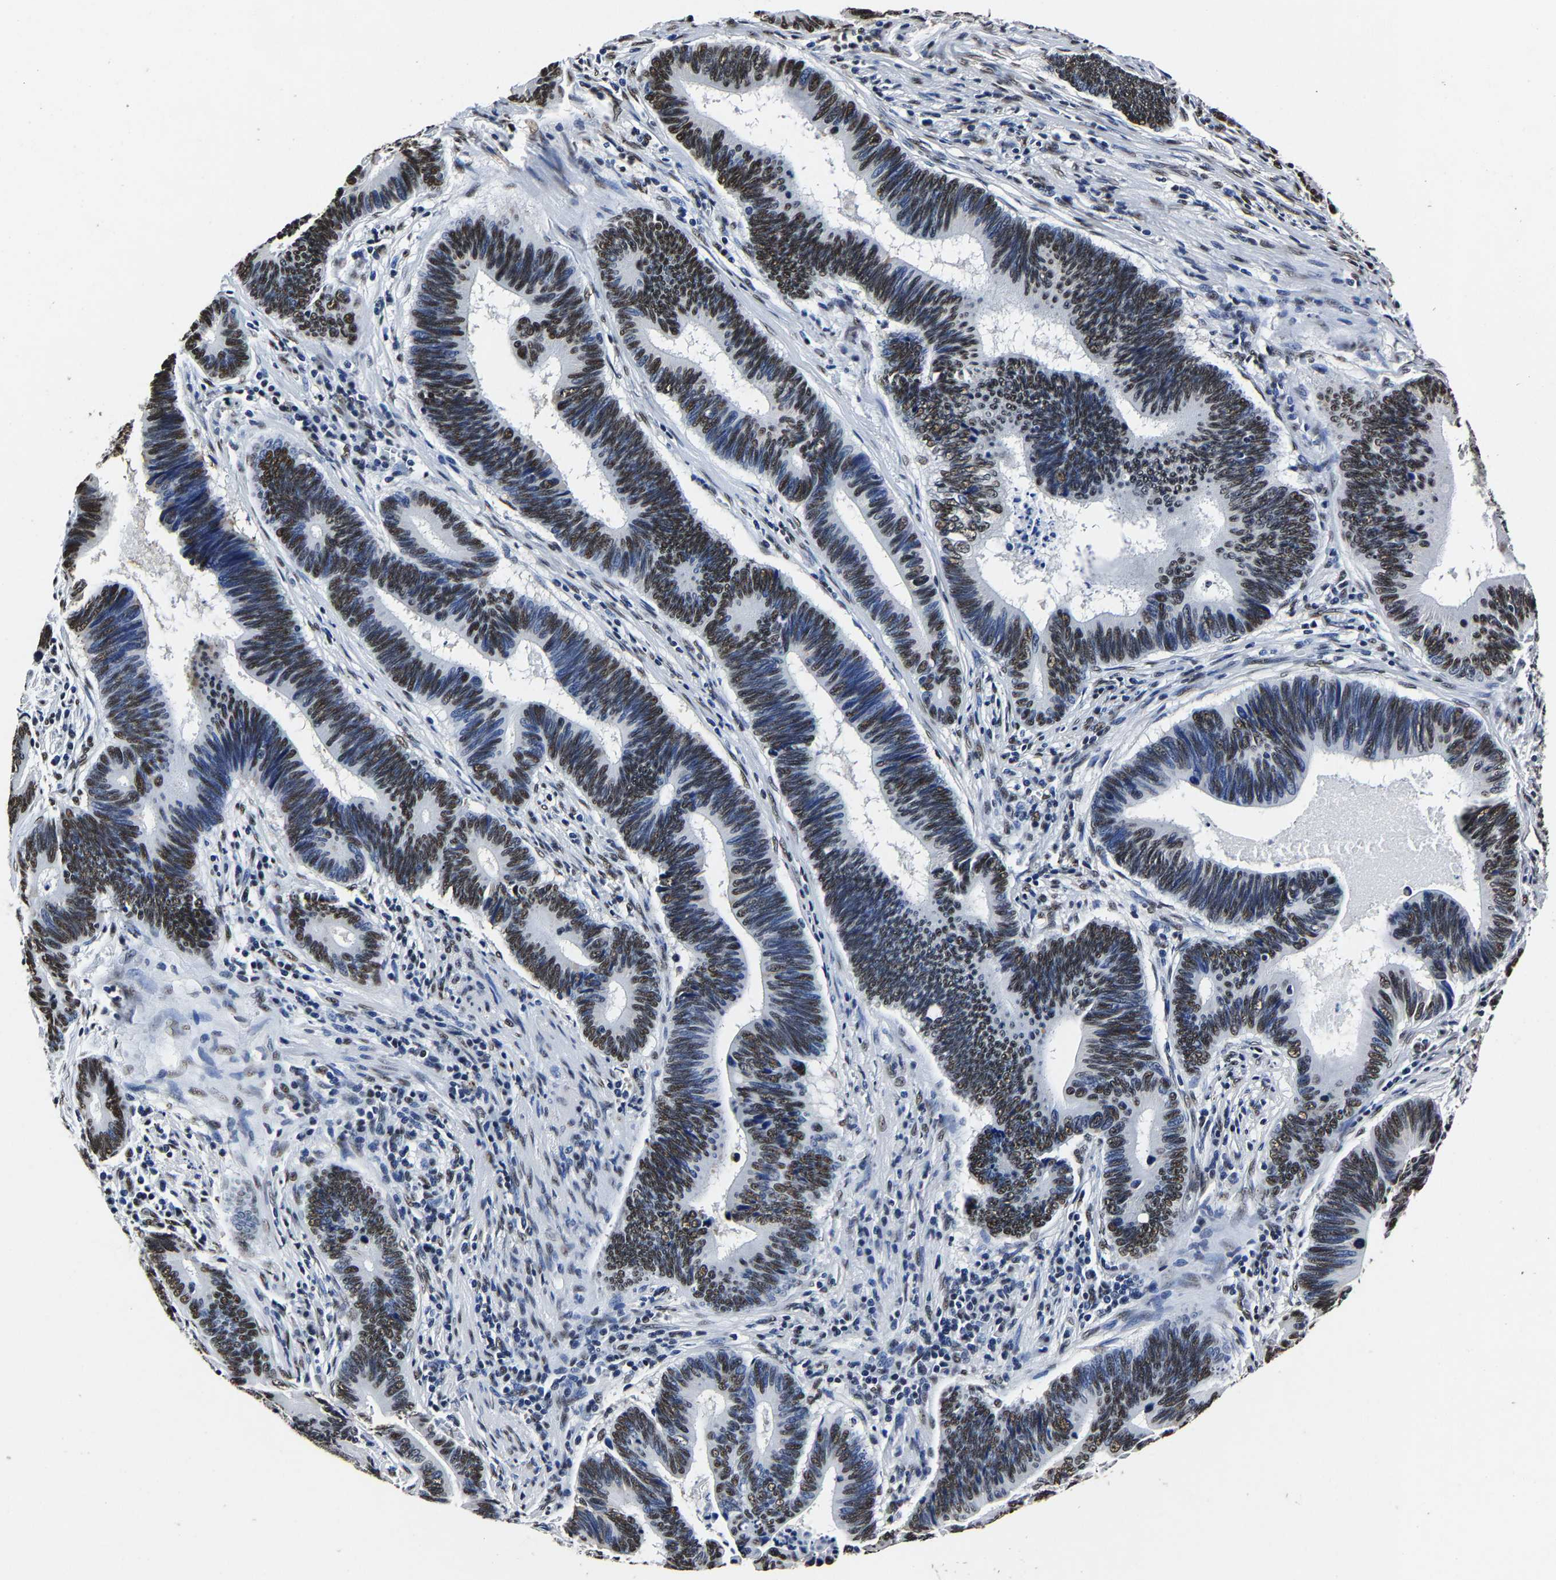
{"staining": {"intensity": "moderate", "quantity": ">75%", "location": "nuclear"}, "tissue": "pancreatic cancer", "cell_type": "Tumor cells", "image_type": "cancer", "snomed": [{"axis": "morphology", "description": "Adenocarcinoma, NOS"}, {"axis": "topography", "description": "Pancreas"}], "caption": "Pancreatic cancer (adenocarcinoma) was stained to show a protein in brown. There is medium levels of moderate nuclear expression in approximately >75% of tumor cells.", "gene": "RBM45", "patient": {"sex": "female", "age": 70}}